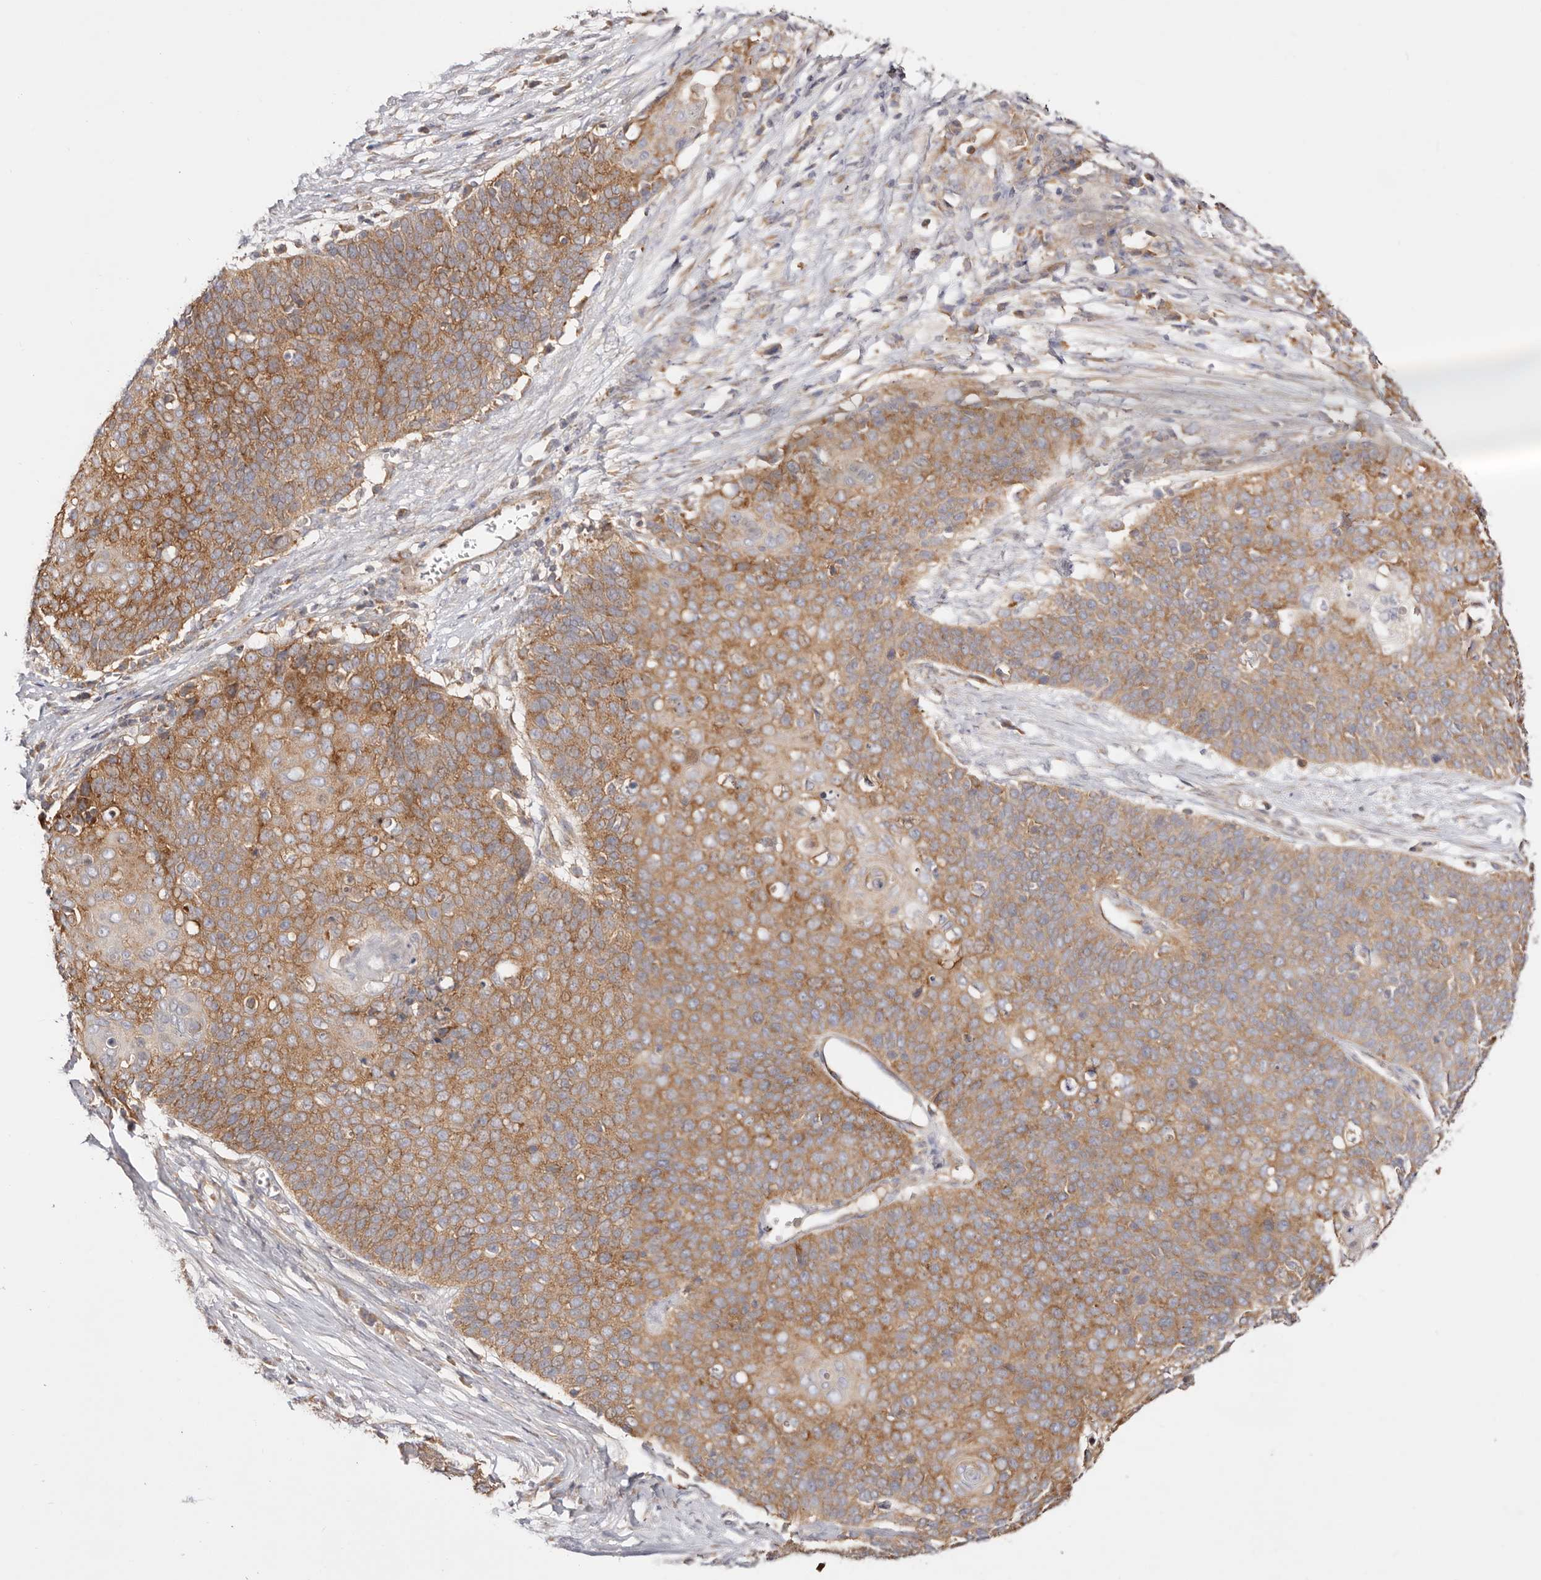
{"staining": {"intensity": "moderate", "quantity": ">75%", "location": "cytoplasmic/membranous"}, "tissue": "cervical cancer", "cell_type": "Tumor cells", "image_type": "cancer", "snomed": [{"axis": "morphology", "description": "Squamous cell carcinoma, NOS"}, {"axis": "topography", "description": "Cervix"}], "caption": "About >75% of tumor cells in squamous cell carcinoma (cervical) exhibit moderate cytoplasmic/membranous protein expression as visualized by brown immunohistochemical staining.", "gene": "GNA13", "patient": {"sex": "female", "age": 39}}